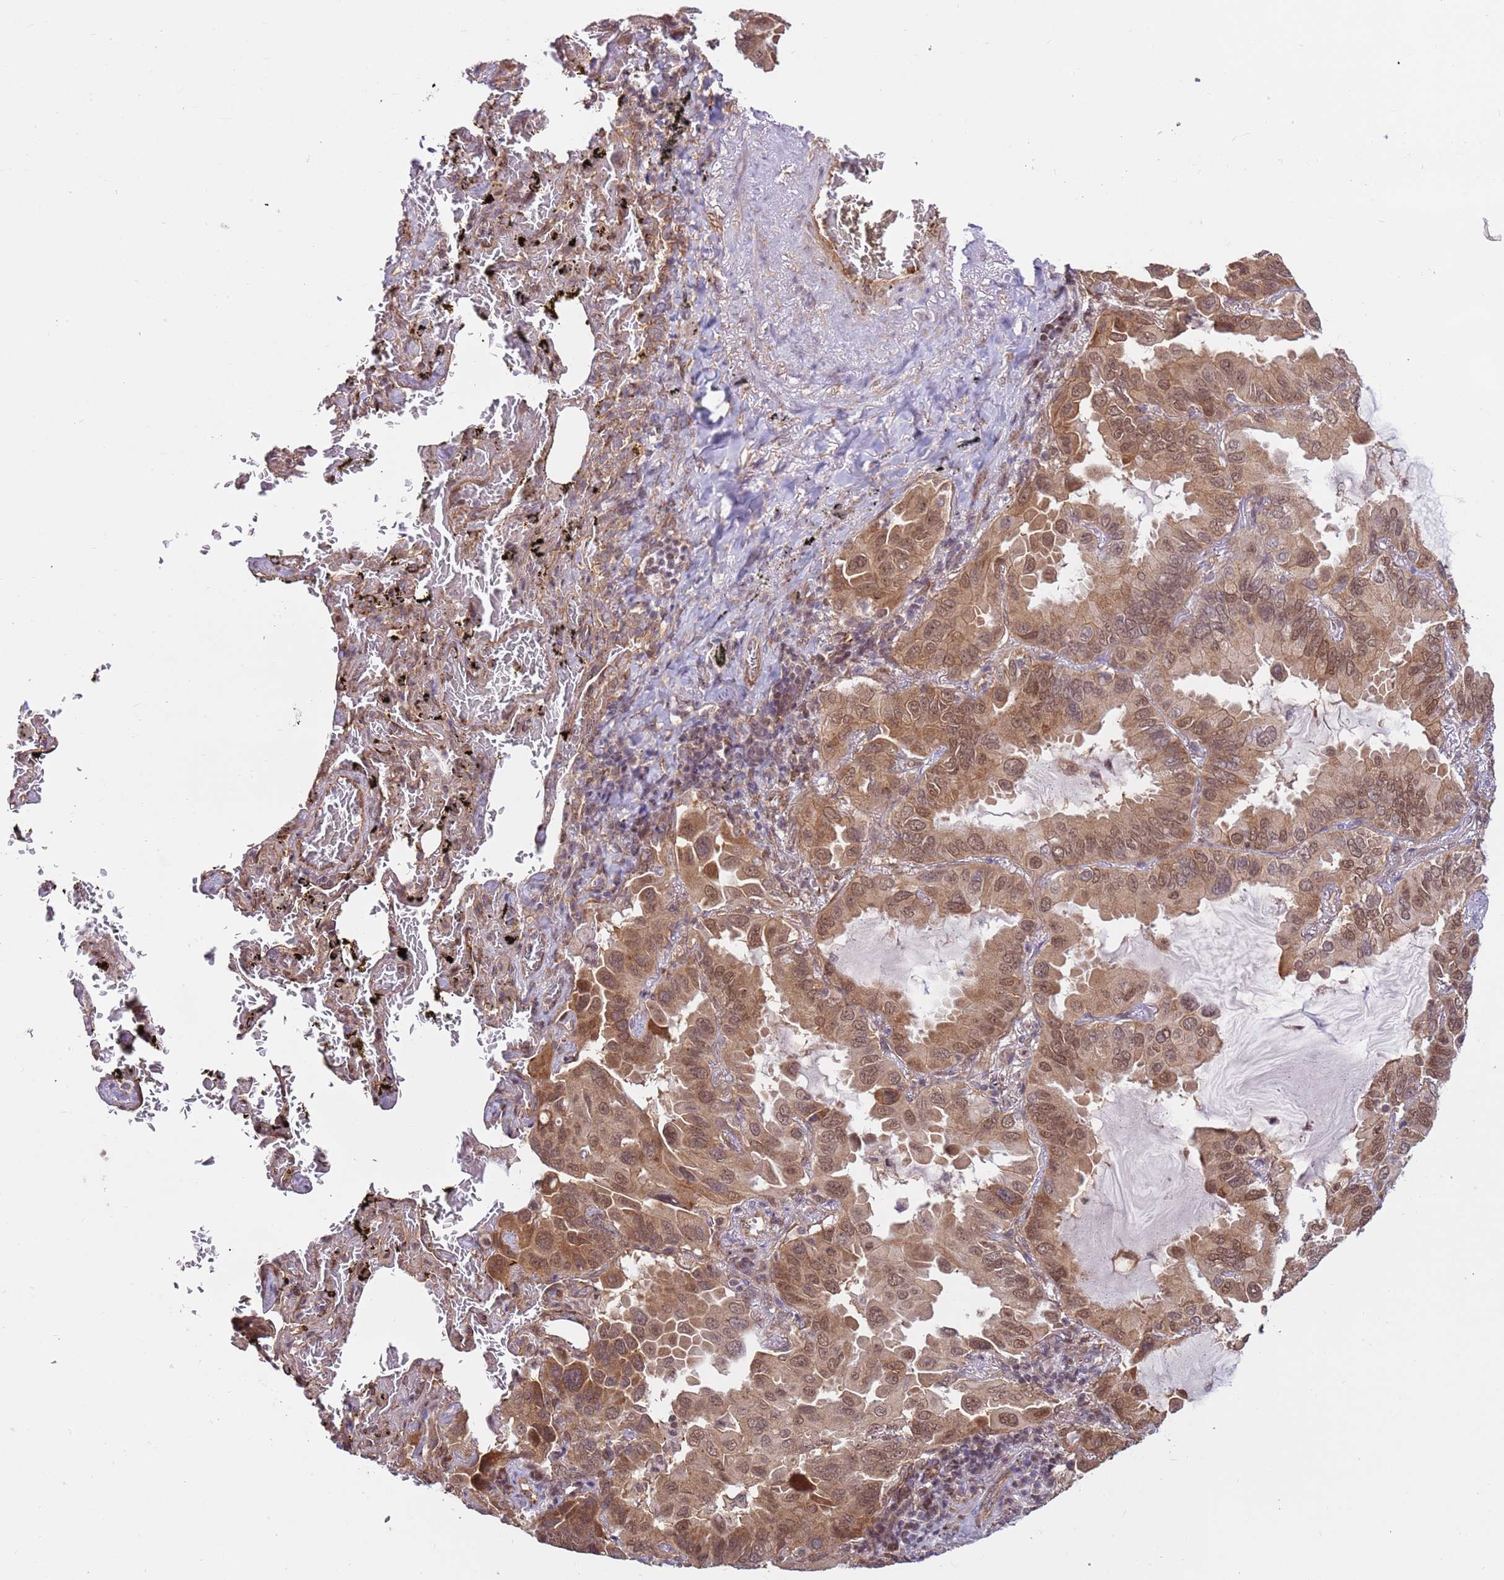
{"staining": {"intensity": "moderate", "quantity": ">75%", "location": "cytoplasmic/membranous,nuclear"}, "tissue": "lung cancer", "cell_type": "Tumor cells", "image_type": "cancer", "snomed": [{"axis": "morphology", "description": "Adenocarcinoma, NOS"}, {"axis": "topography", "description": "Lung"}], "caption": "A high-resolution histopathology image shows immunohistochemistry staining of lung cancer (adenocarcinoma), which exhibits moderate cytoplasmic/membranous and nuclear positivity in approximately >75% of tumor cells. Ihc stains the protein of interest in brown and the nuclei are stained blue.", "gene": "DCAF4", "patient": {"sex": "male", "age": 64}}